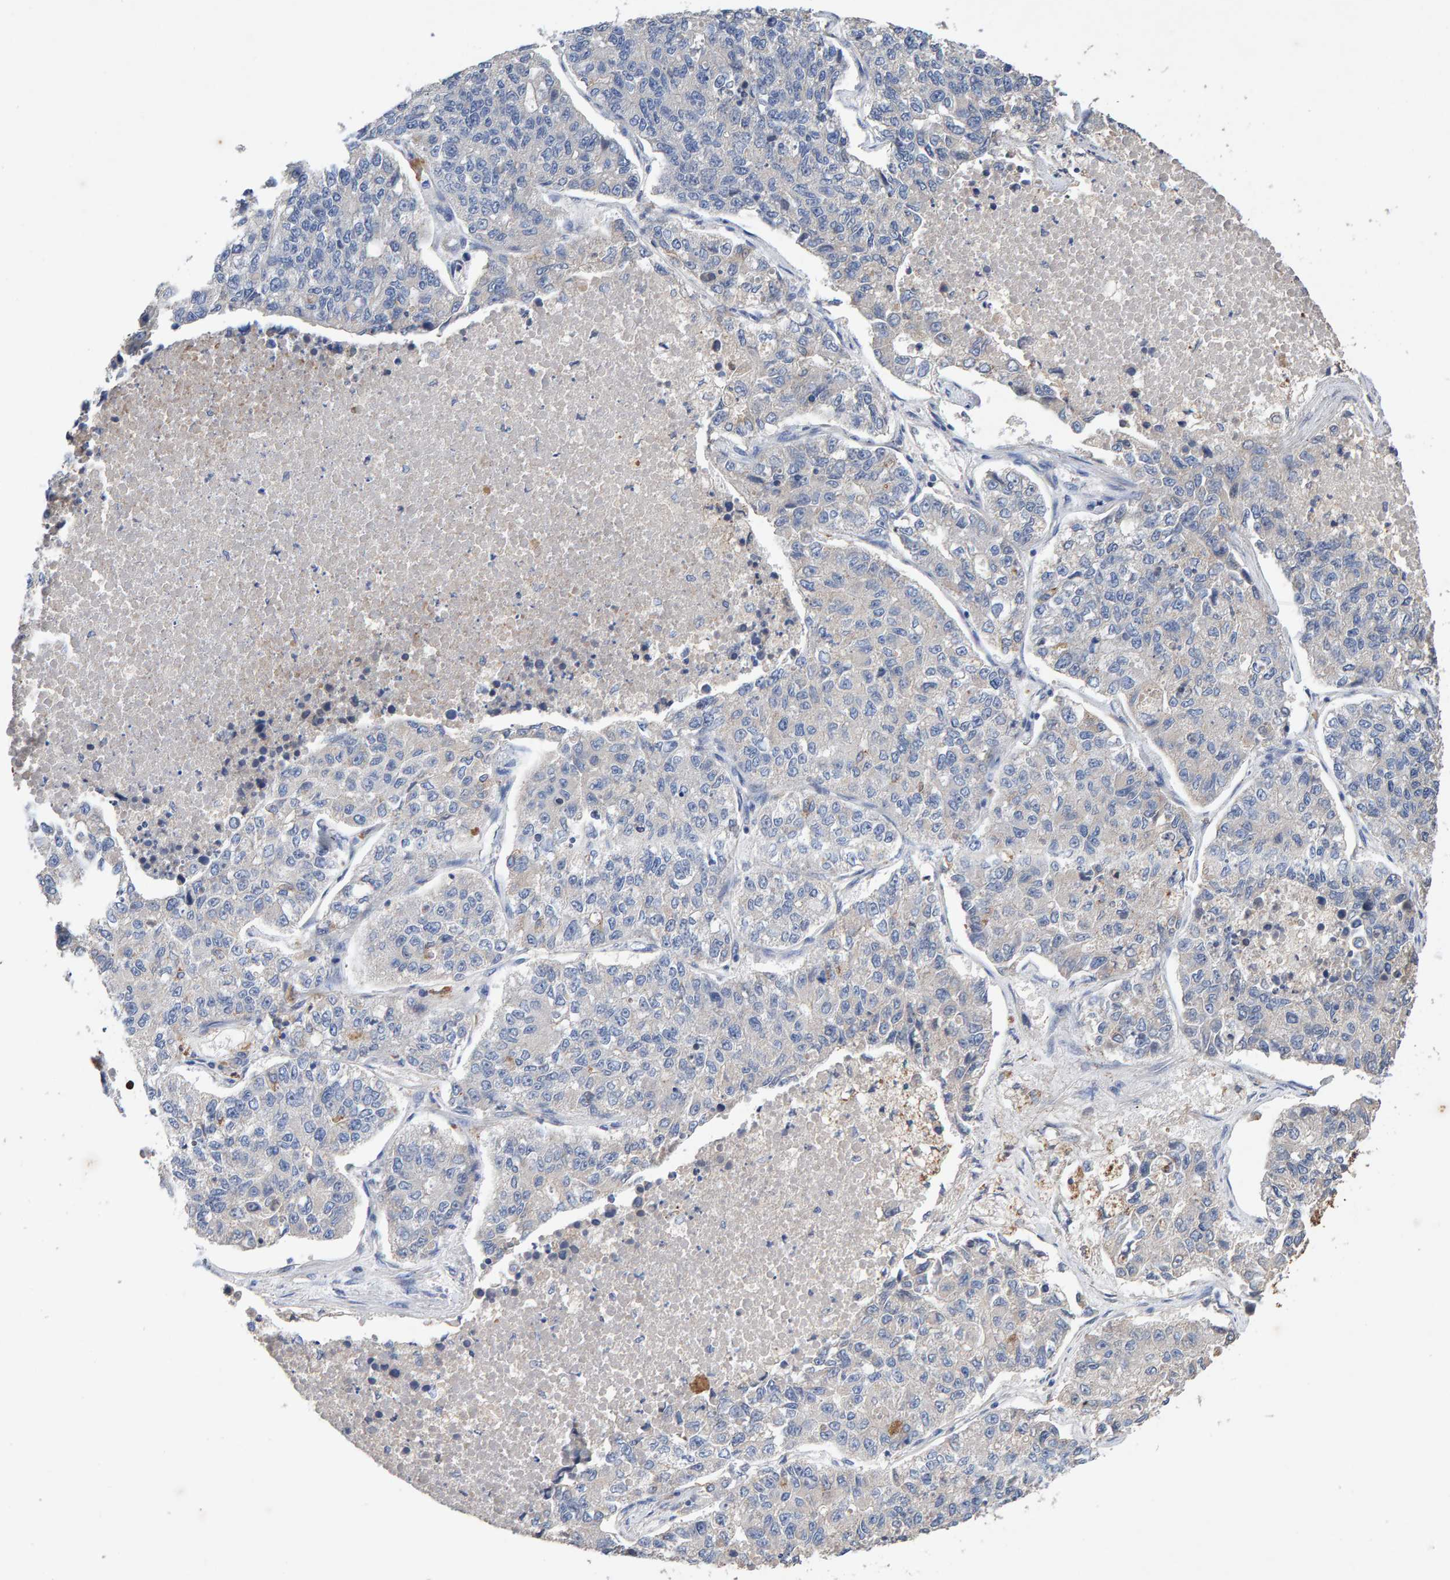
{"staining": {"intensity": "negative", "quantity": "none", "location": "none"}, "tissue": "lung cancer", "cell_type": "Tumor cells", "image_type": "cancer", "snomed": [{"axis": "morphology", "description": "Adenocarcinoma, NOS"}, {"axis": "topography", "description": "Lung"}], "caption": "Protein analysis of lung adenocarcinoma displays no significant expression in tumor cells.", "gene": "EFR3A", "patient": {"sex": "male", "age": 49}}